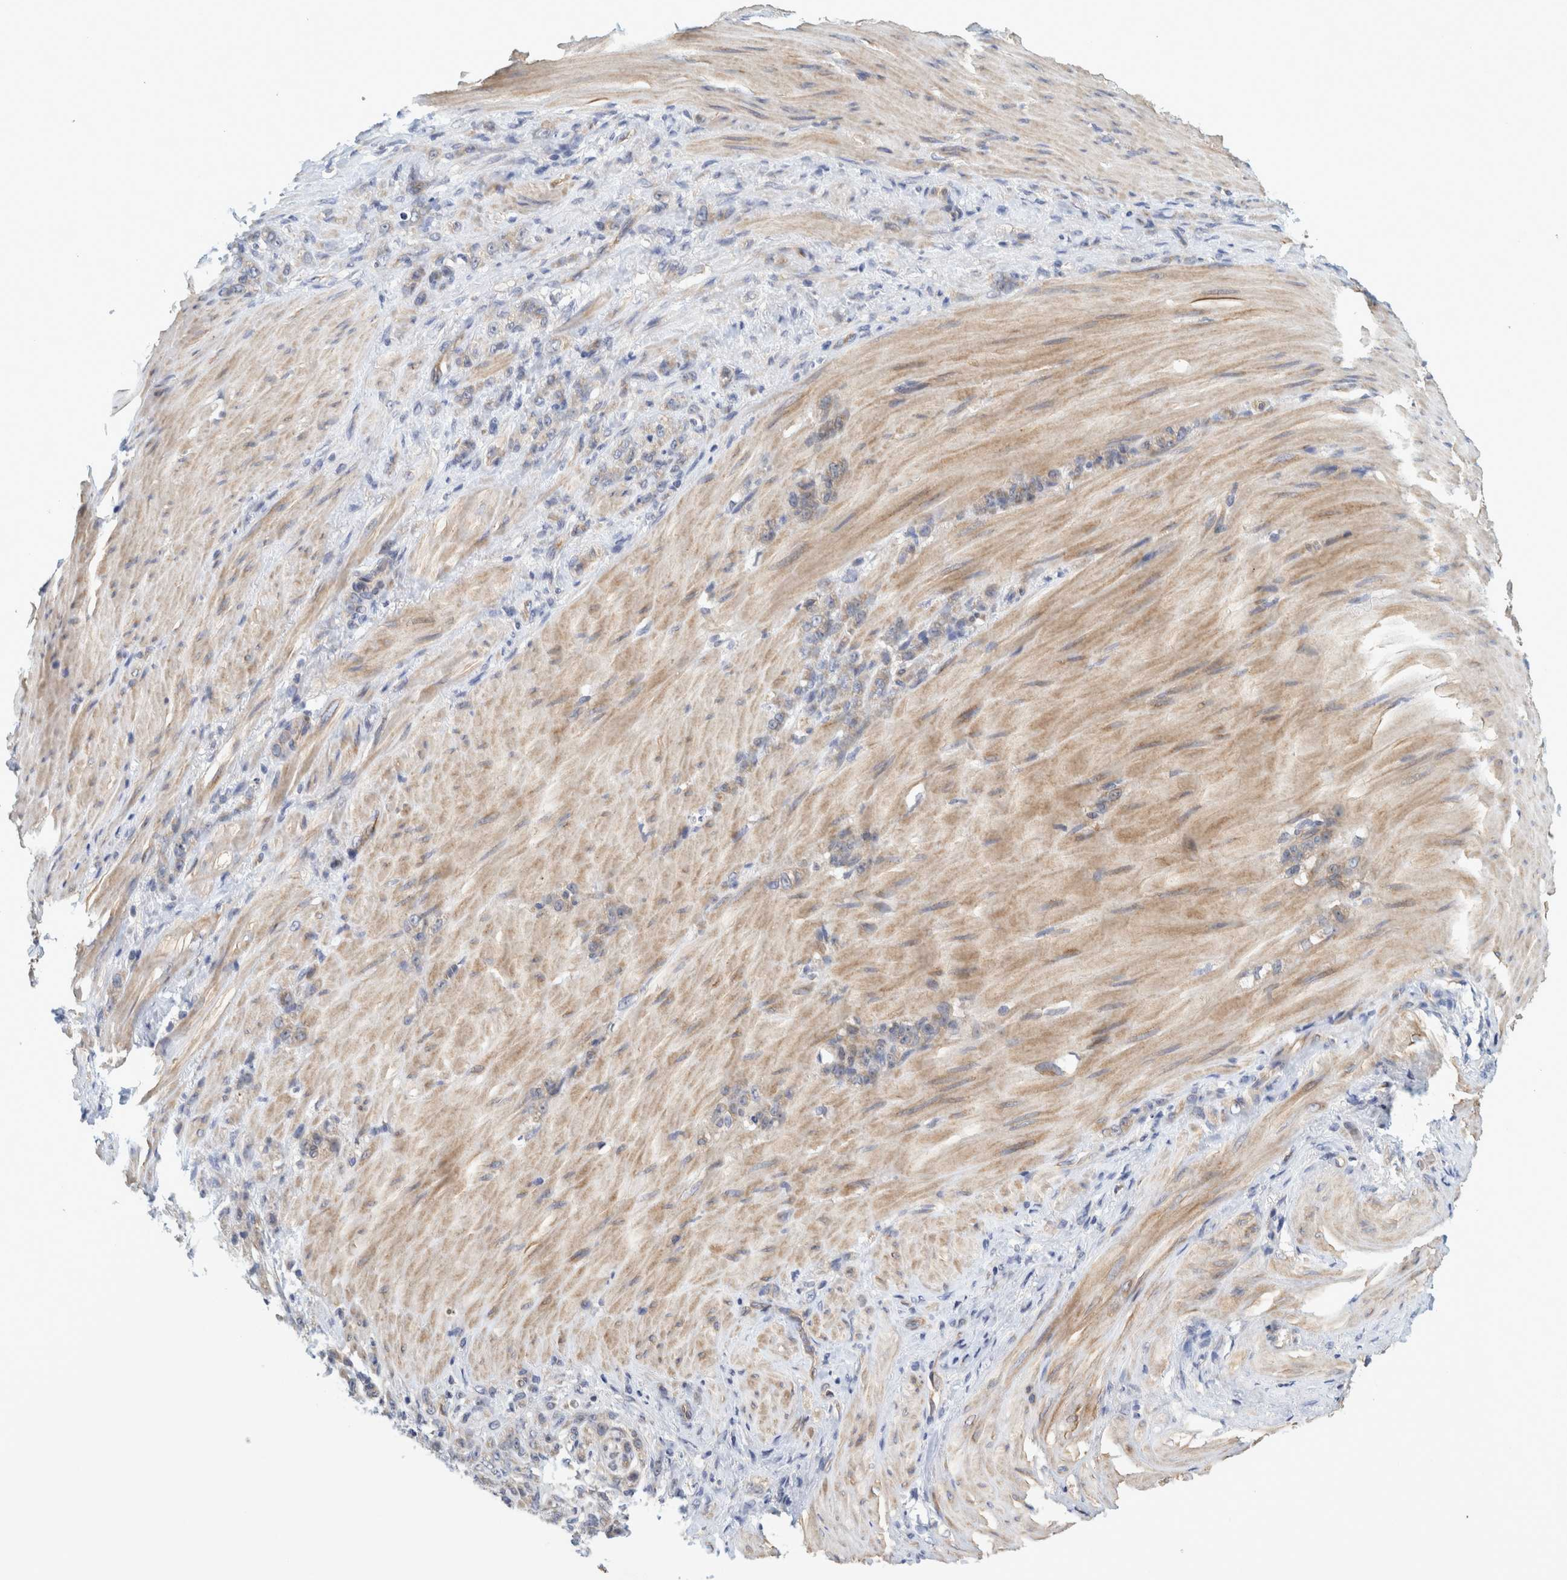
{"staining": {"intensity": "weak", "quantity": "<25%", "location": "cytoplasmic/membranous"}, "tissue": "stomach cancer", "cell_type": "Tumor cells", "image_type": "cancer", "snomed": [{"axis": "morphology", "description": "Normal tissue, NOS"}, {"axis": "morphology", "description": "Adenocarcinoma, NOS"}, {"axis": "topography", "description": "Stomach"}], "caption": "Protein analysis of stomach cancer reveals no significant positivity in tumor cells.", "gene": "ZNF324B", "patient": {"sex": "male", "age": 82}}